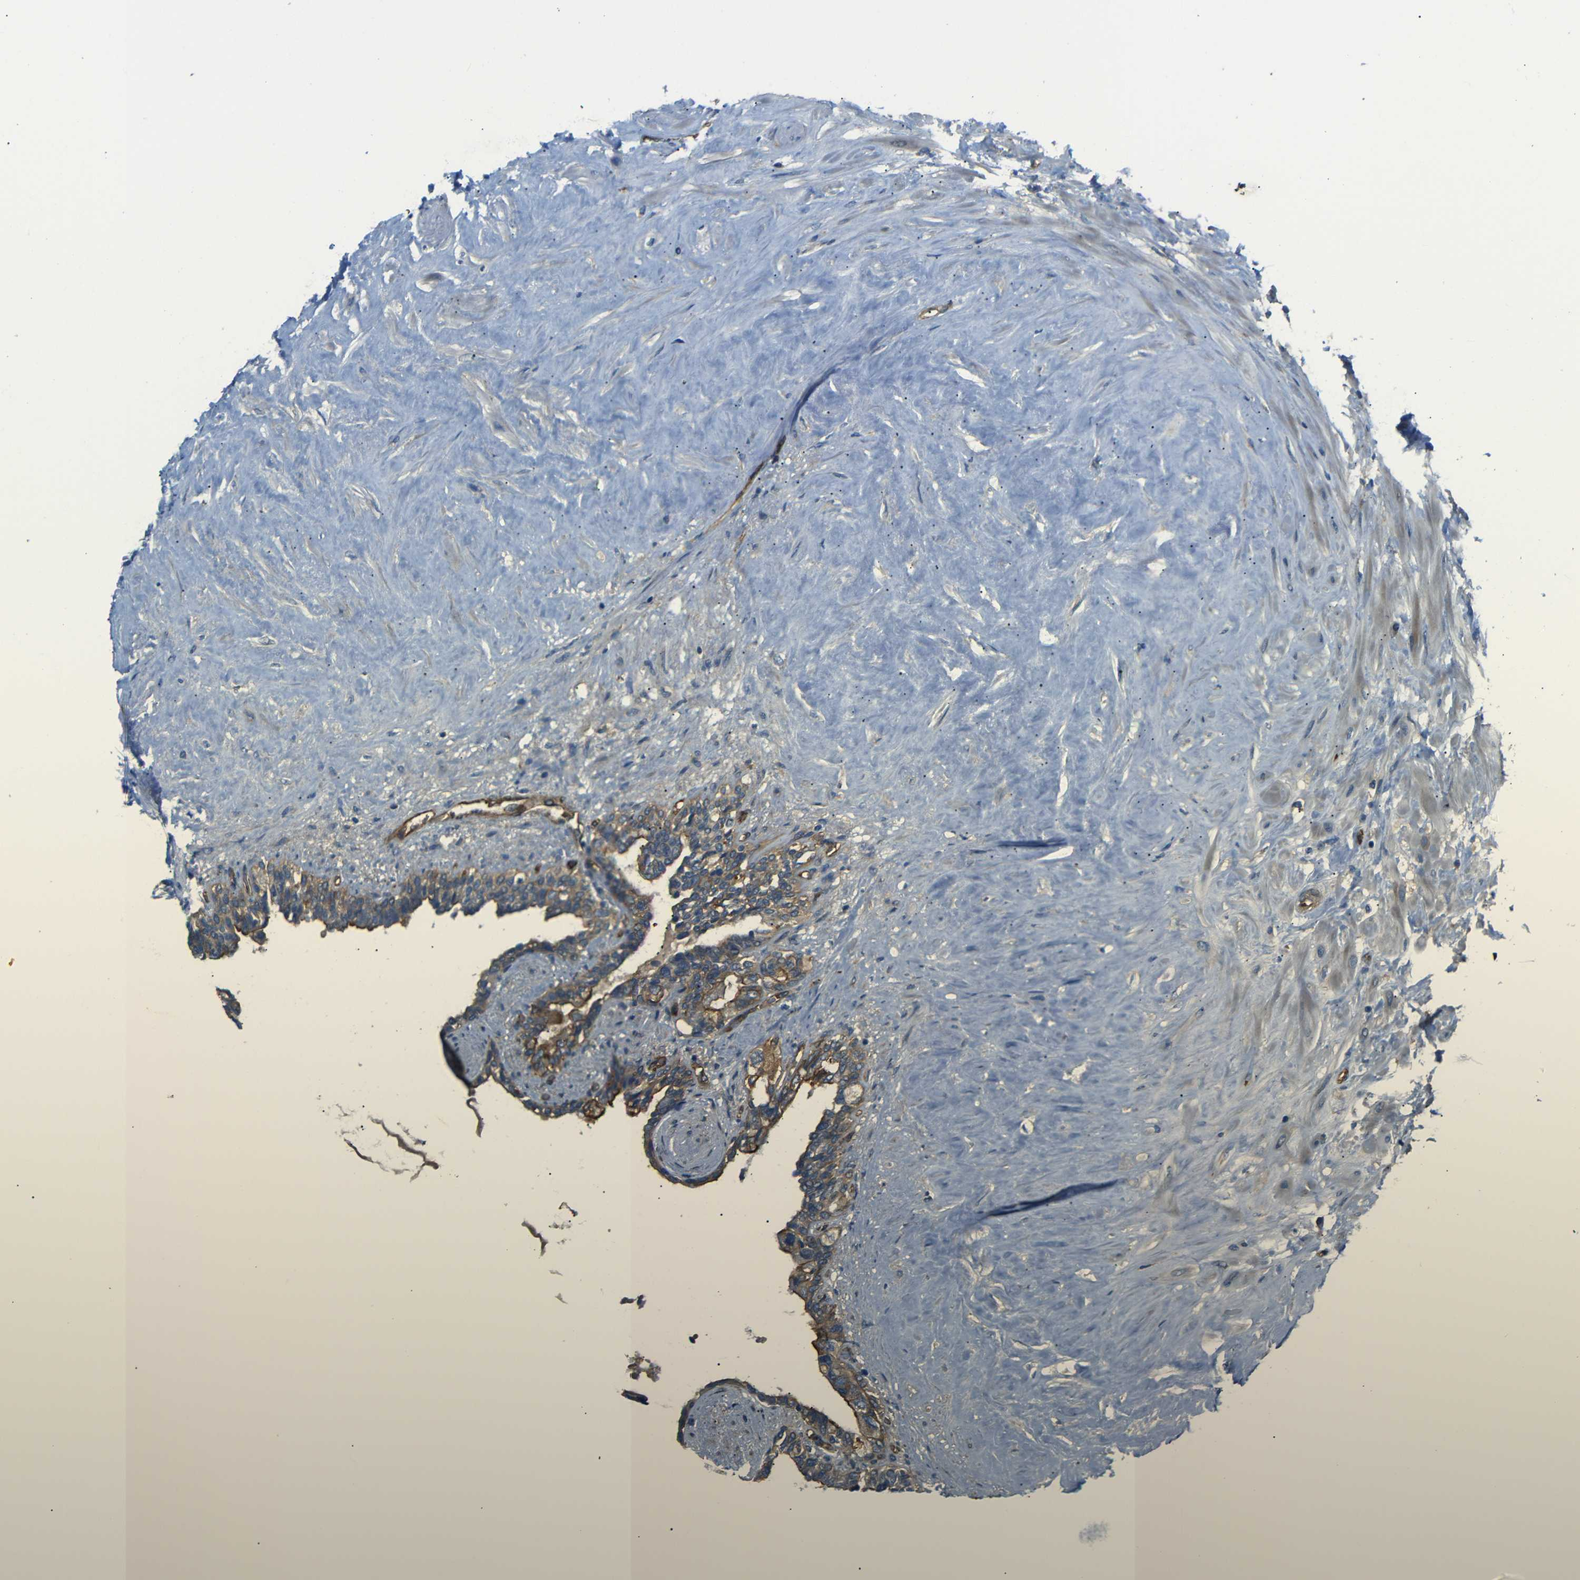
{"staining": {"intensity": "strong", "quantity": ">75%", "location": "cytoplasmic/membranous"}, "tissue": "seminal vesicle", "cell_type": "Glandular cells", "image_type": "normal", "snomed": [{"axis": "morphology", "description": "Normal tissue, NOS"}, {"axis": "topography", "description": "Seminal veicle"}], "caption": "Seminal vesicle stained with immunohistochemistry reveals strong cytoplasmic/membranous staining in about >75% of glandular cells.", "gene": "MYO1B", "patient": {"sex": "male", "age": 63}}